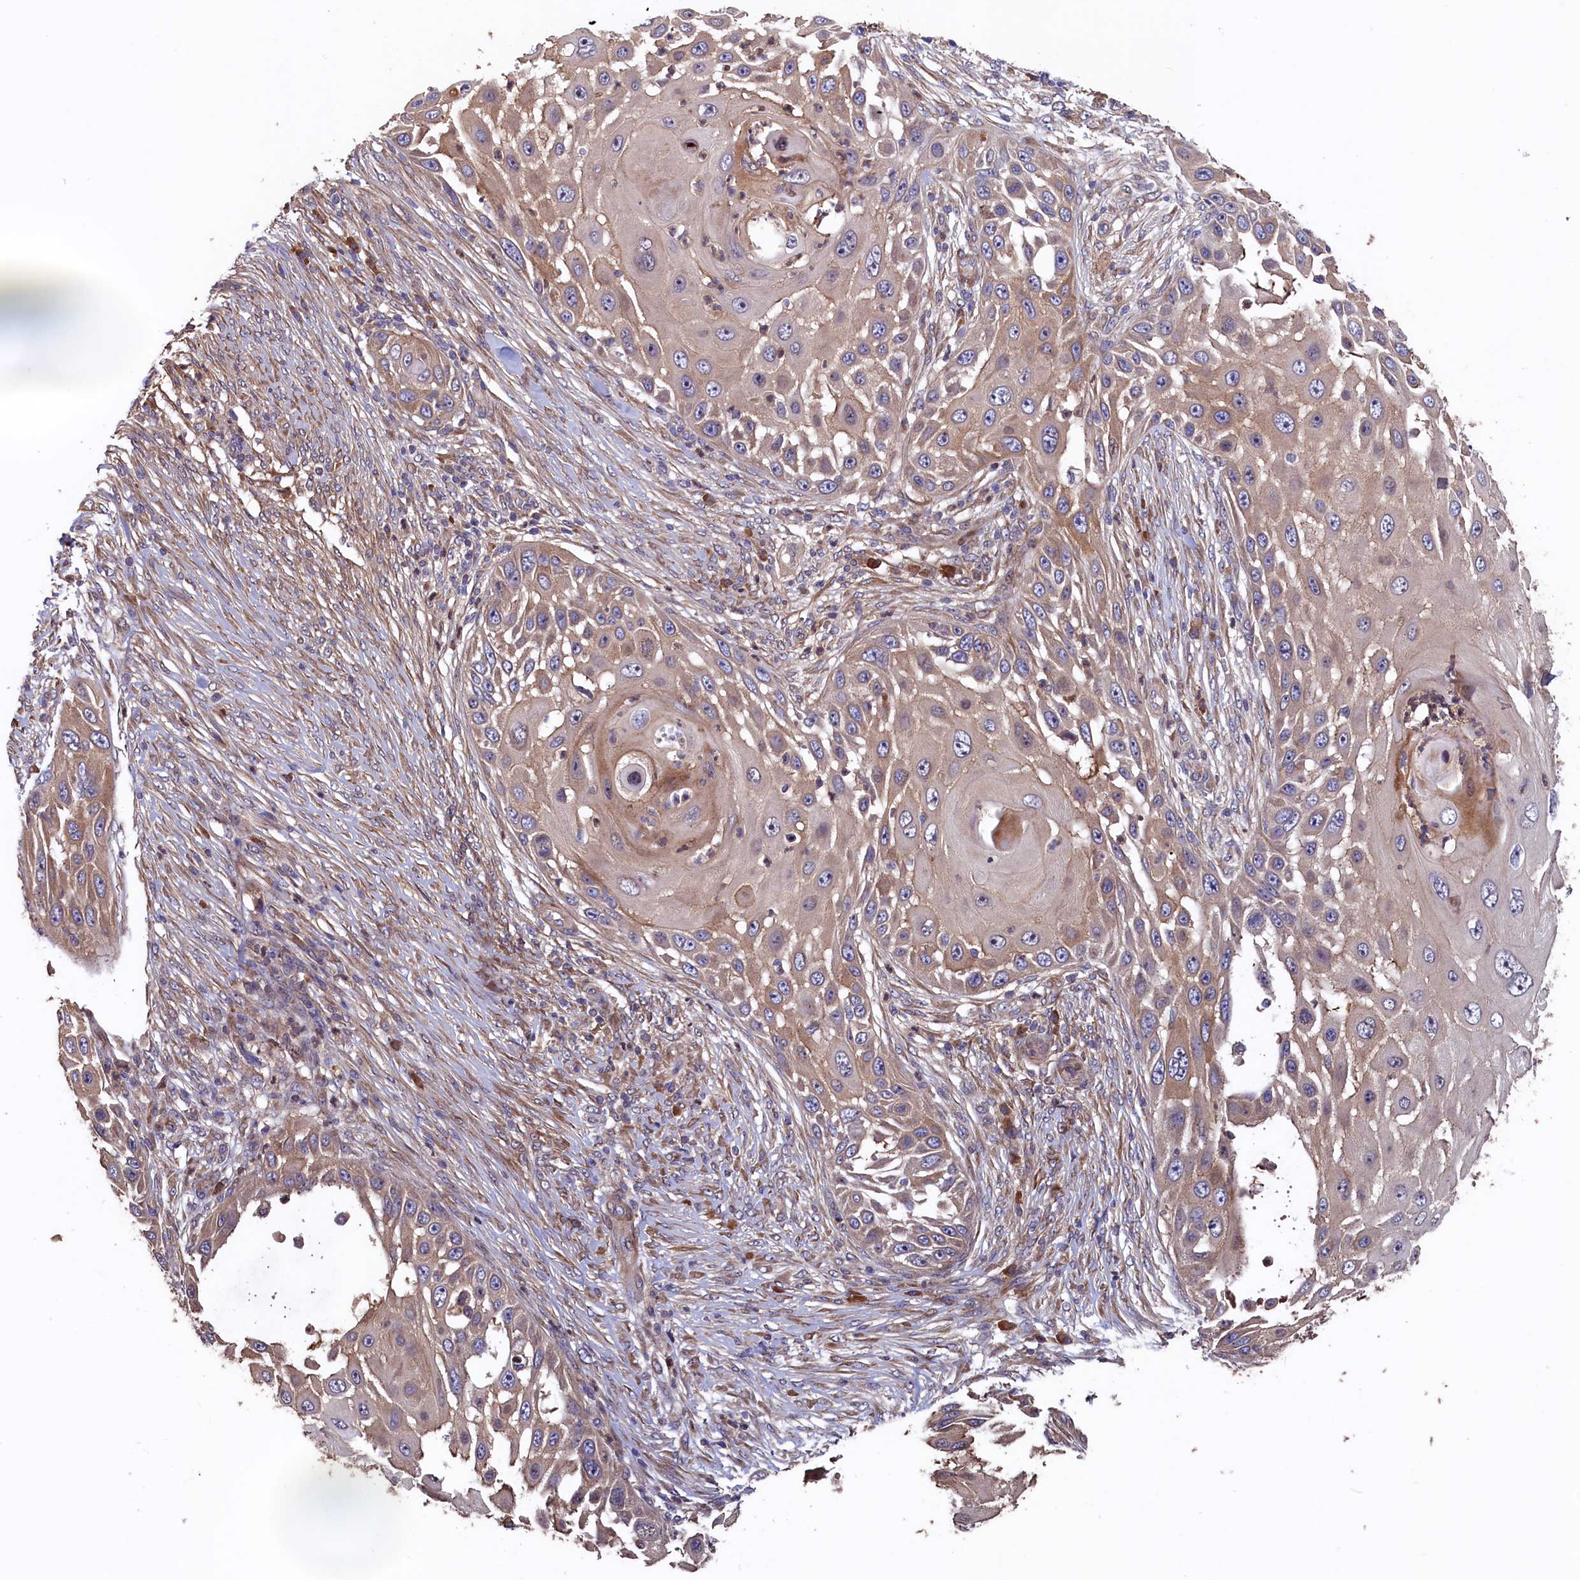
{"staining": {"intensity": "weak", "quantity": "25%-75%", "location": "cytoplasmic/membranous"}, "tissue": "skin cancer", "cell_type": "Tumor cells", "image_type": "cancer", "snomed": [{"axis": "morphology", "description": "Squamous cell carcinoma, NOS"}, {"axis": "topography", "description": "Skin"}], "caption": "A histopathology image of human skin cancer stained for a protein exhibits weak cytoplasmic/membranous brown staining in tumor cells. (IHC, brightfield microscopy, high magnification).", "gene": "GREB1L", "patient": {"sex": "female", "age": 44}}